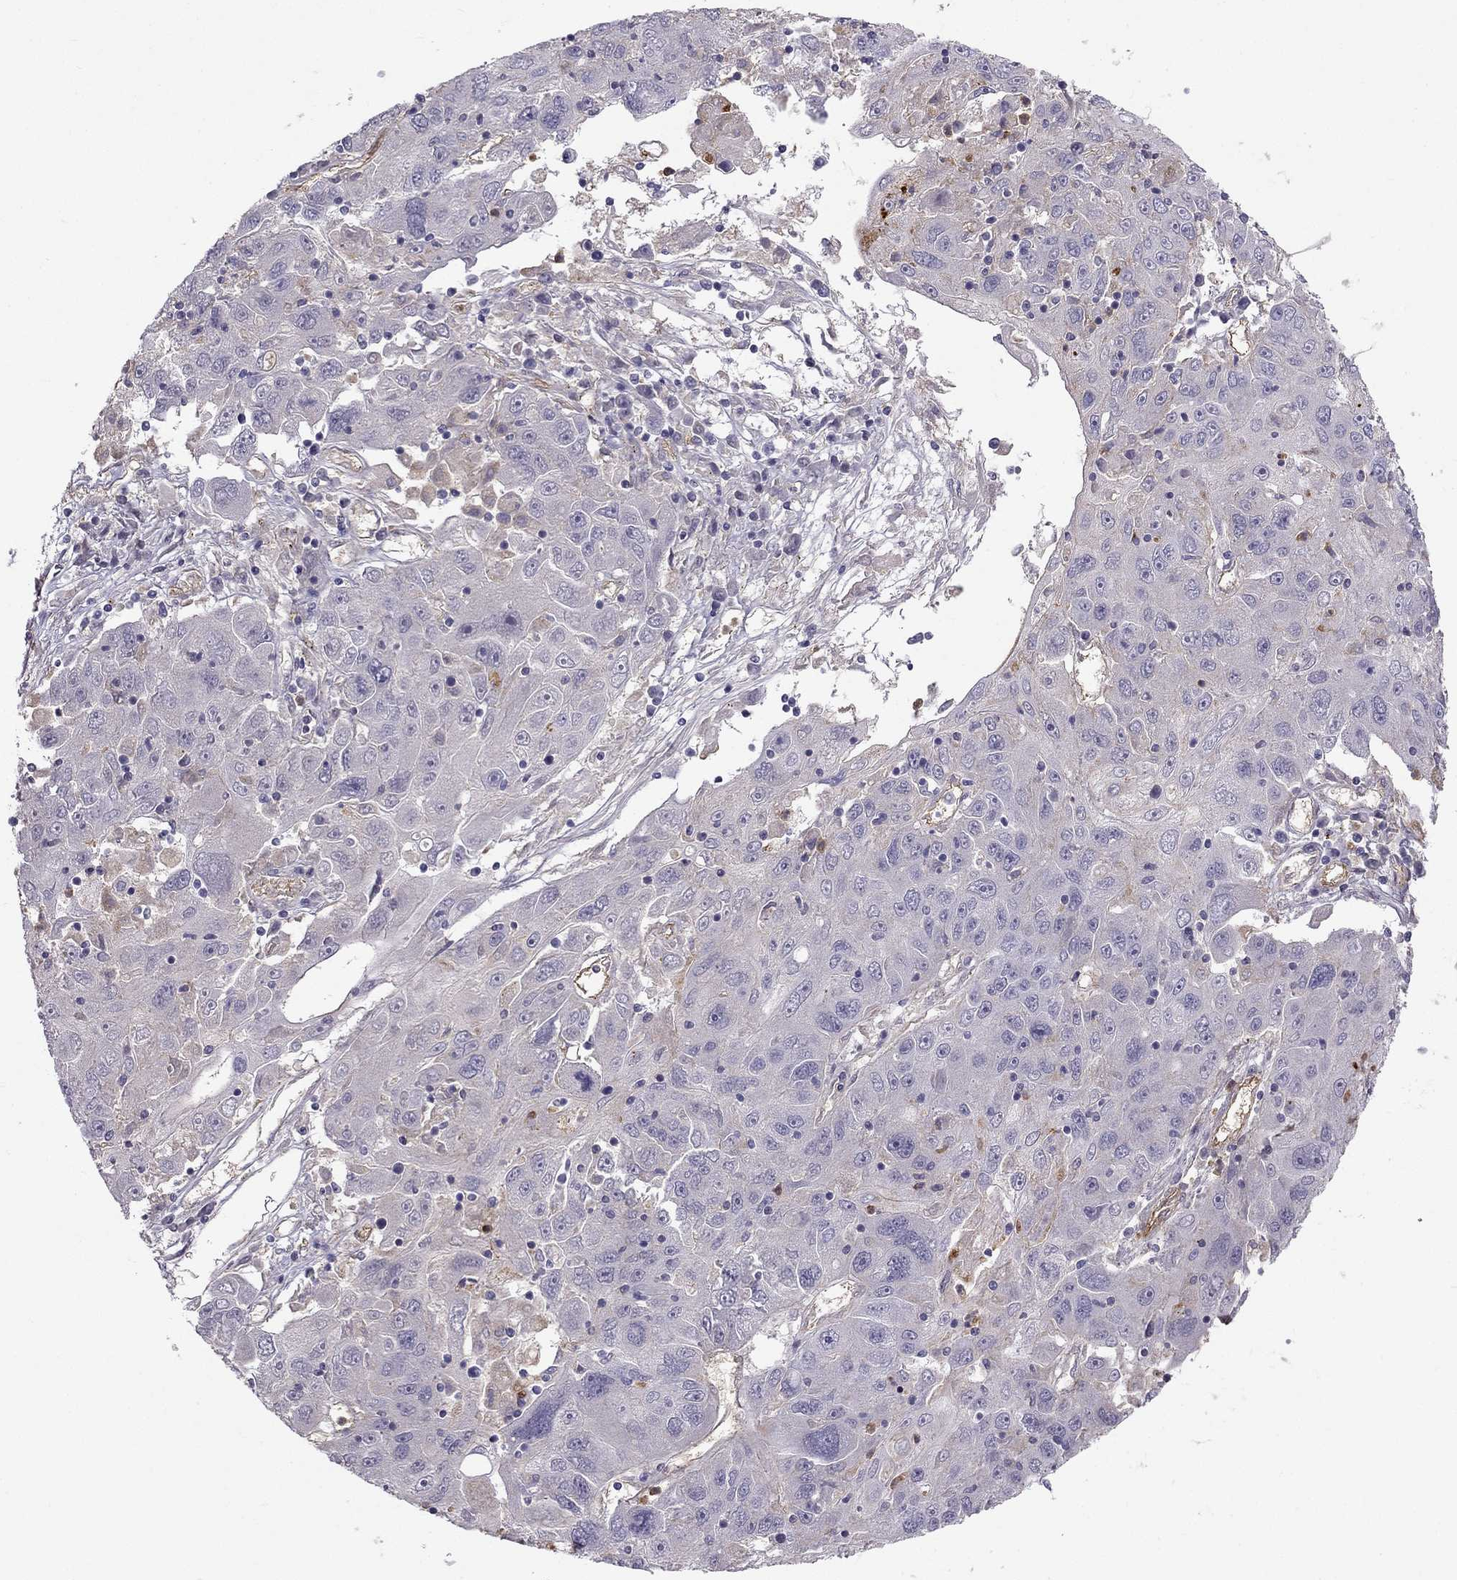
{"staining": {"intensity": "negative", "quantity": "none", "location": "none"}, "tissue": "stomach cancer", "cell_type": "Tumor cells", "image_type": "cancer", "snomed": [{"axis": "morphology", "description": "Adenocarcinoma, NOS"}, {"axis": "topography", "description": "Stomach"}], "caption": "The histopathology image reveals no staining of tumor cells in stomach adenocarcinoma.", "gene": "STOML3", "patient": {"sex": "male", "age": 56}}